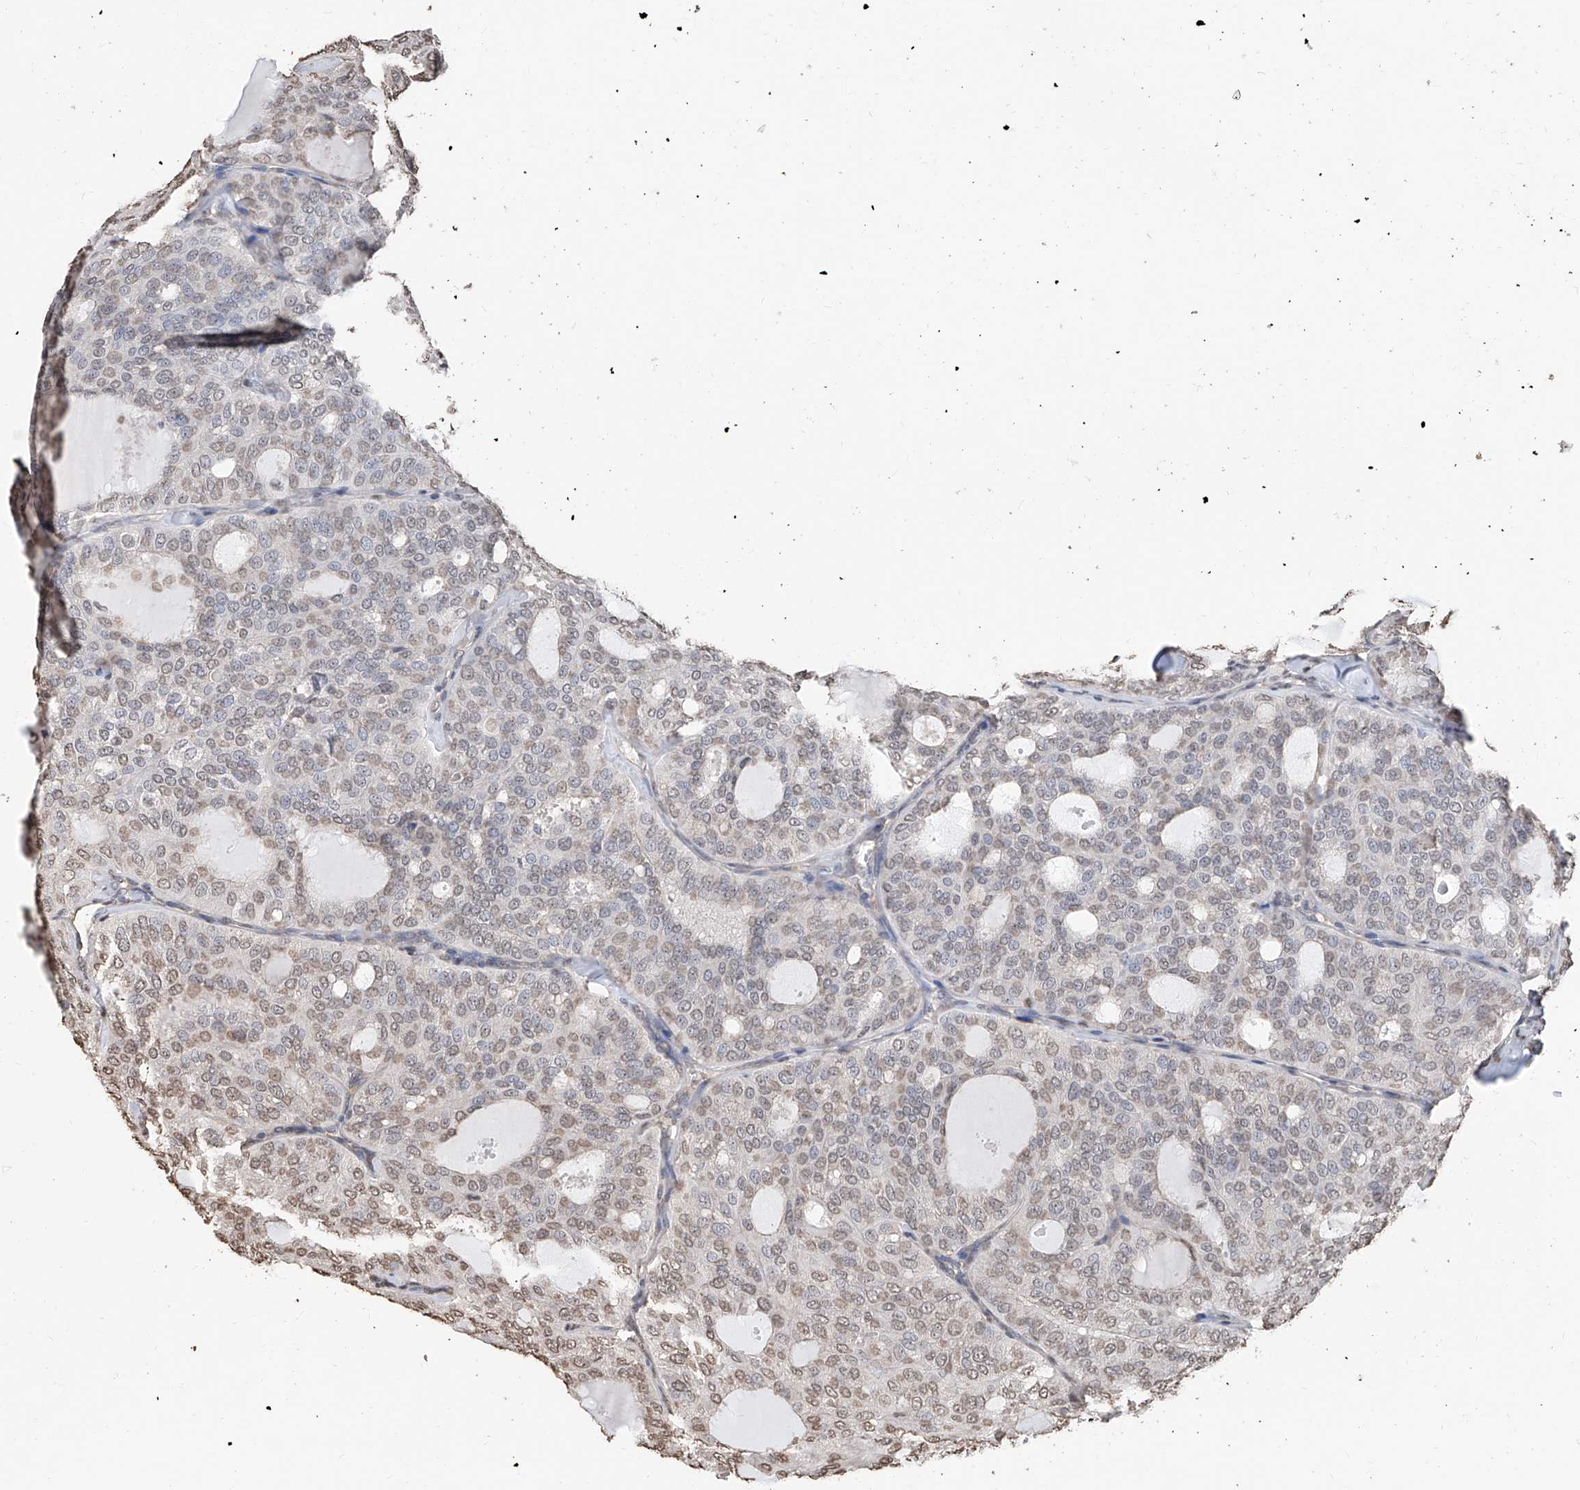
{"staining": {"intensity": "weak", "quantity": "25%-75%", "location": "nuclear"}, "tissue": "thyroid cancer", "cell_type": "Tumor cells", "image_type": "cancer", "snomed": [{"axis": "morphology", "description": "Follicular adenoma carcinoma, NOS"}, {"axis": "topography", "description": "Thyroid gland"}], "caption": "Protein staining displays weak nuclear staining in approximately 25%-75% of tumor cells in thyroid cancer.", "gene": "RP9", "patient": {"sex": "male", "age": 75}}